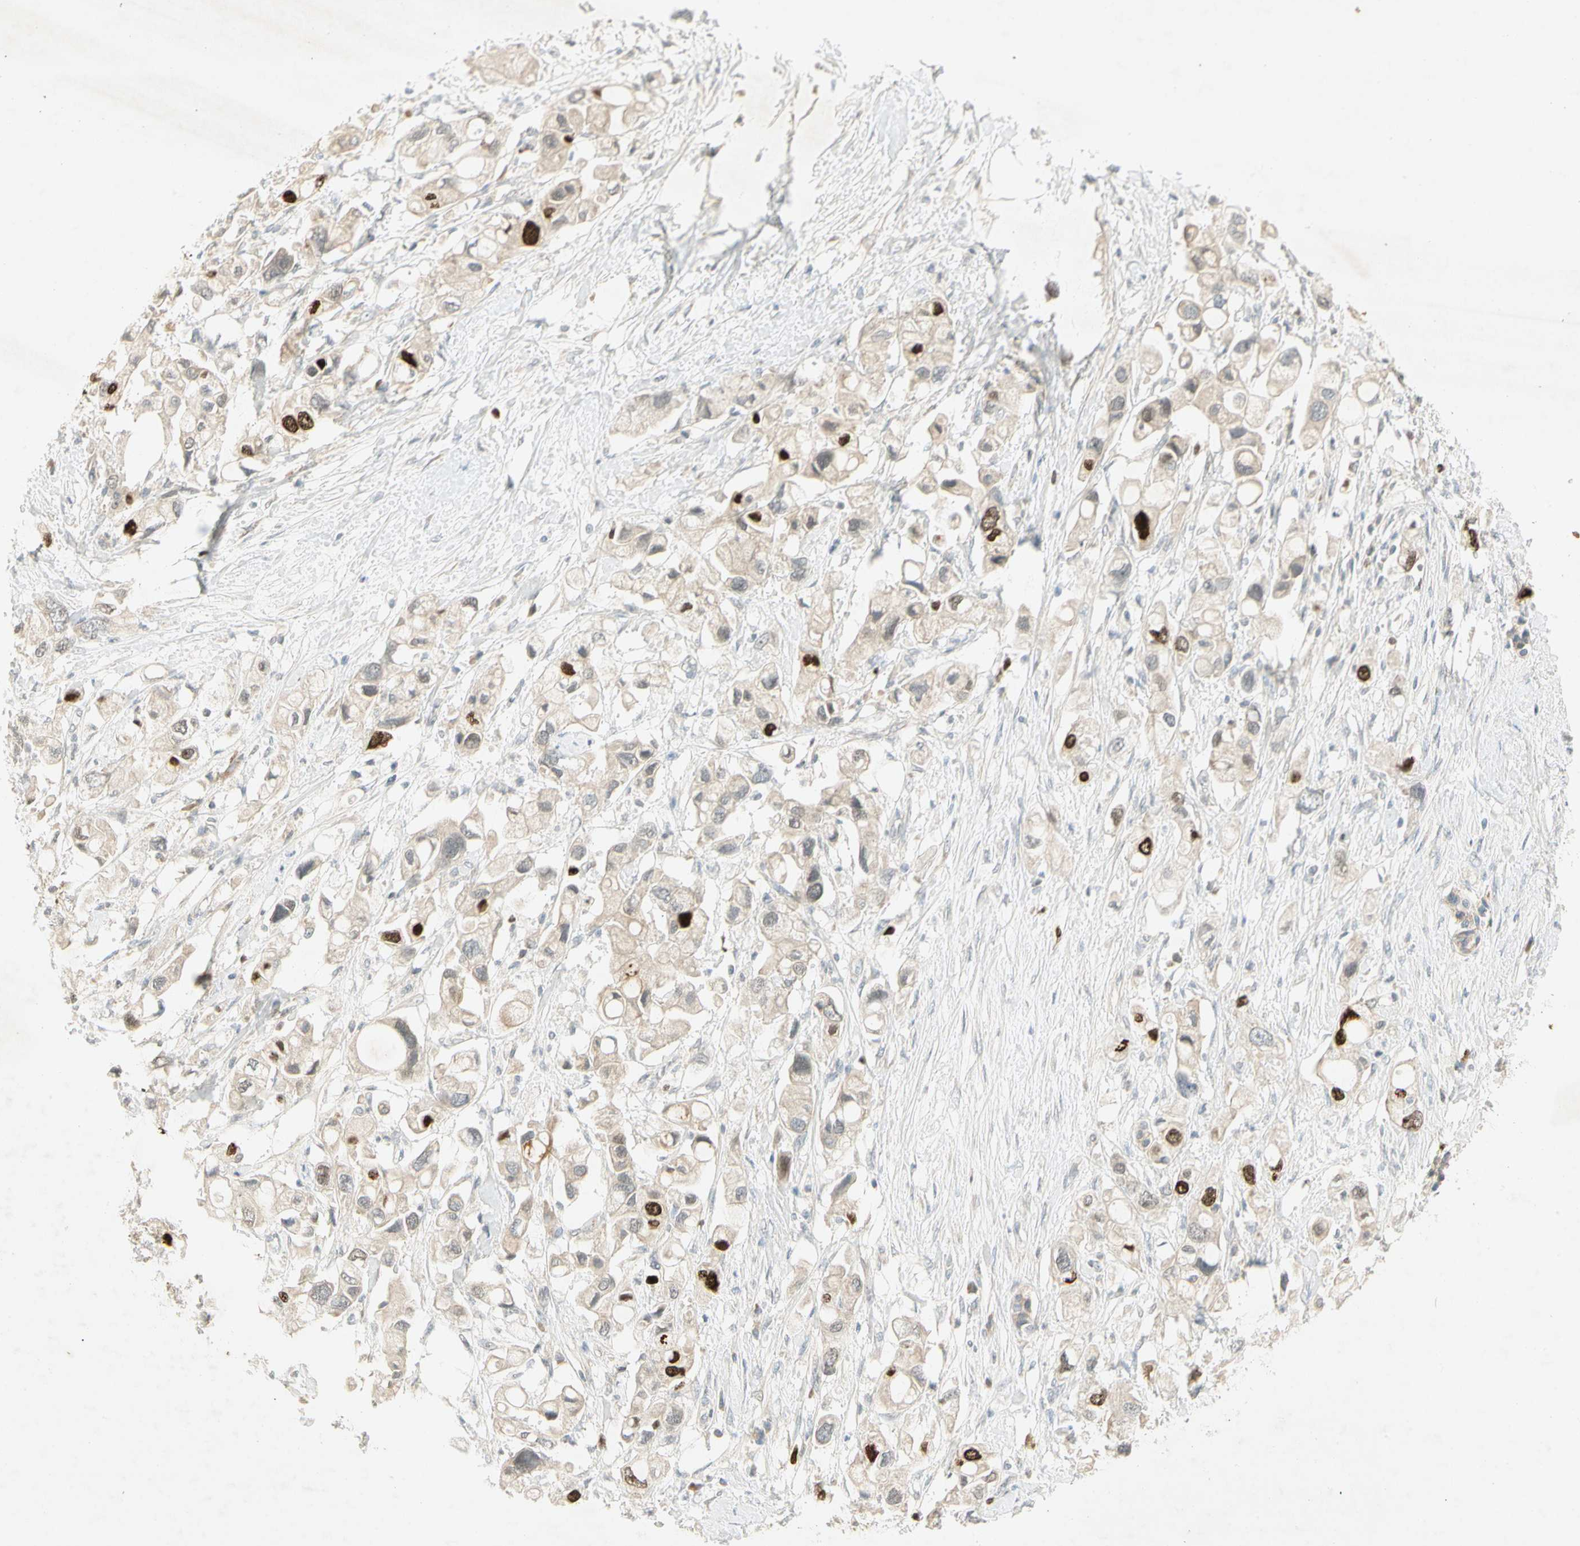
{"staining": {"intensity": "strong", "quantity": "<25%", "location": "nuclear"}, "tissue": "pancreatic cancer", "cell_type": "Tumor cells", "image_type": "cancer", "snomed": [{"axis": "morphology", "description": "Adenocarcinoma, NOS"}, {"axis": "topography", "description": "Pancreas"}], "caption": "Pancreatic adenocarcinoma was stained to show a protein in brown. There is medium levels of strong nuclear expression in about <25% of tumor cells. Immunohistochemistry stains the protein in brown and the nuclei are stained blue.", "gene": "PITX1", "patient": {"sex": "female", "age": 56}}